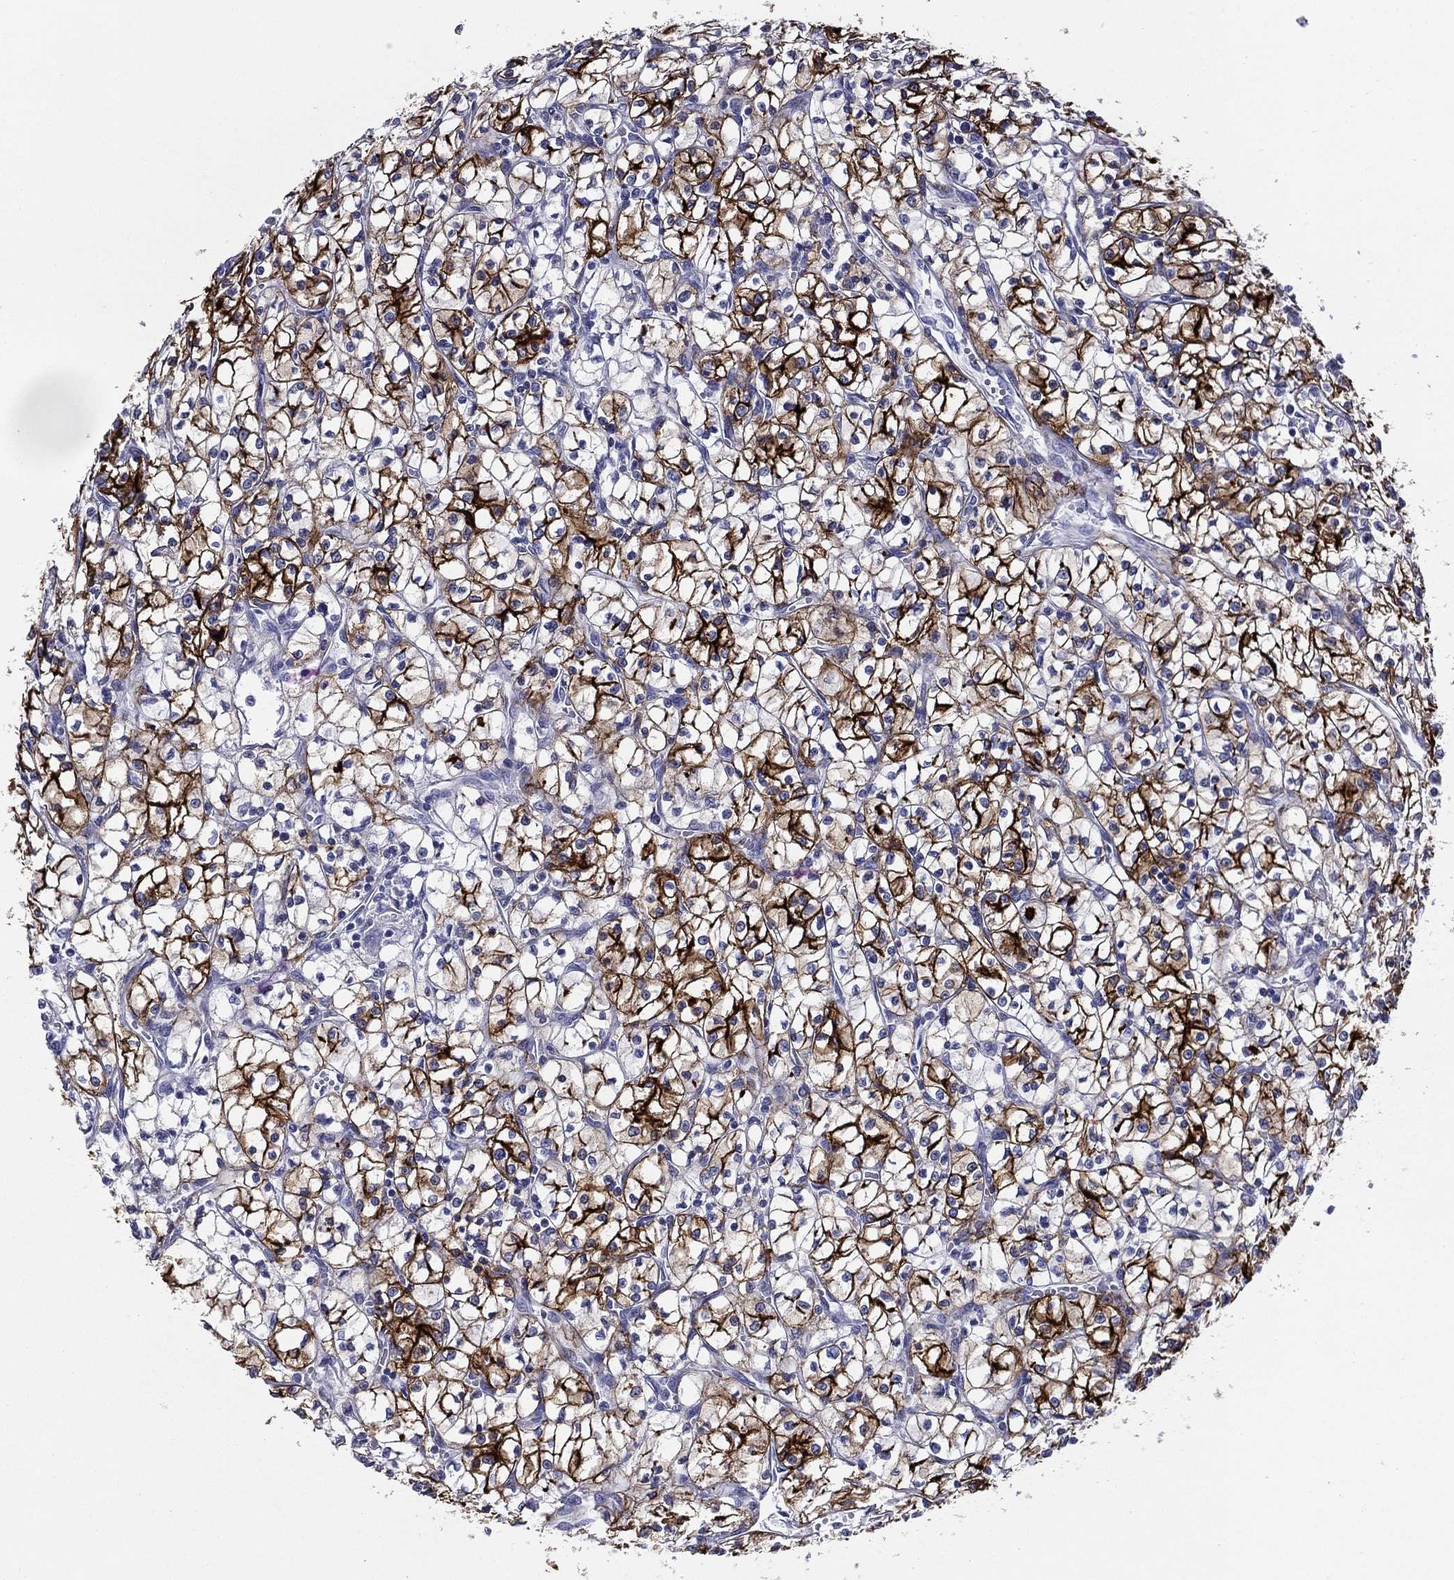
{"staining": {"intensity": "strong", "quantity": "25%-75%", "location": "cytoplasmic/membranous"}, "tissue": "renal cancer", "cell_type": "Tumor cells", "image_type": "cancer", "snomed": [{"axis": "morphology", "description": "Adenocarcinoma, NOS"}, {"axis": "topography", "description": "Kidney"}], "caption": "IHC of adenocarcinoma (renal) displays high levels of strong cytoplasmic/membranous positivity in approximately 25%-75% of tumor cells.", "gene": "ACE2", "patient": {"sex": "female", "age": 64}}